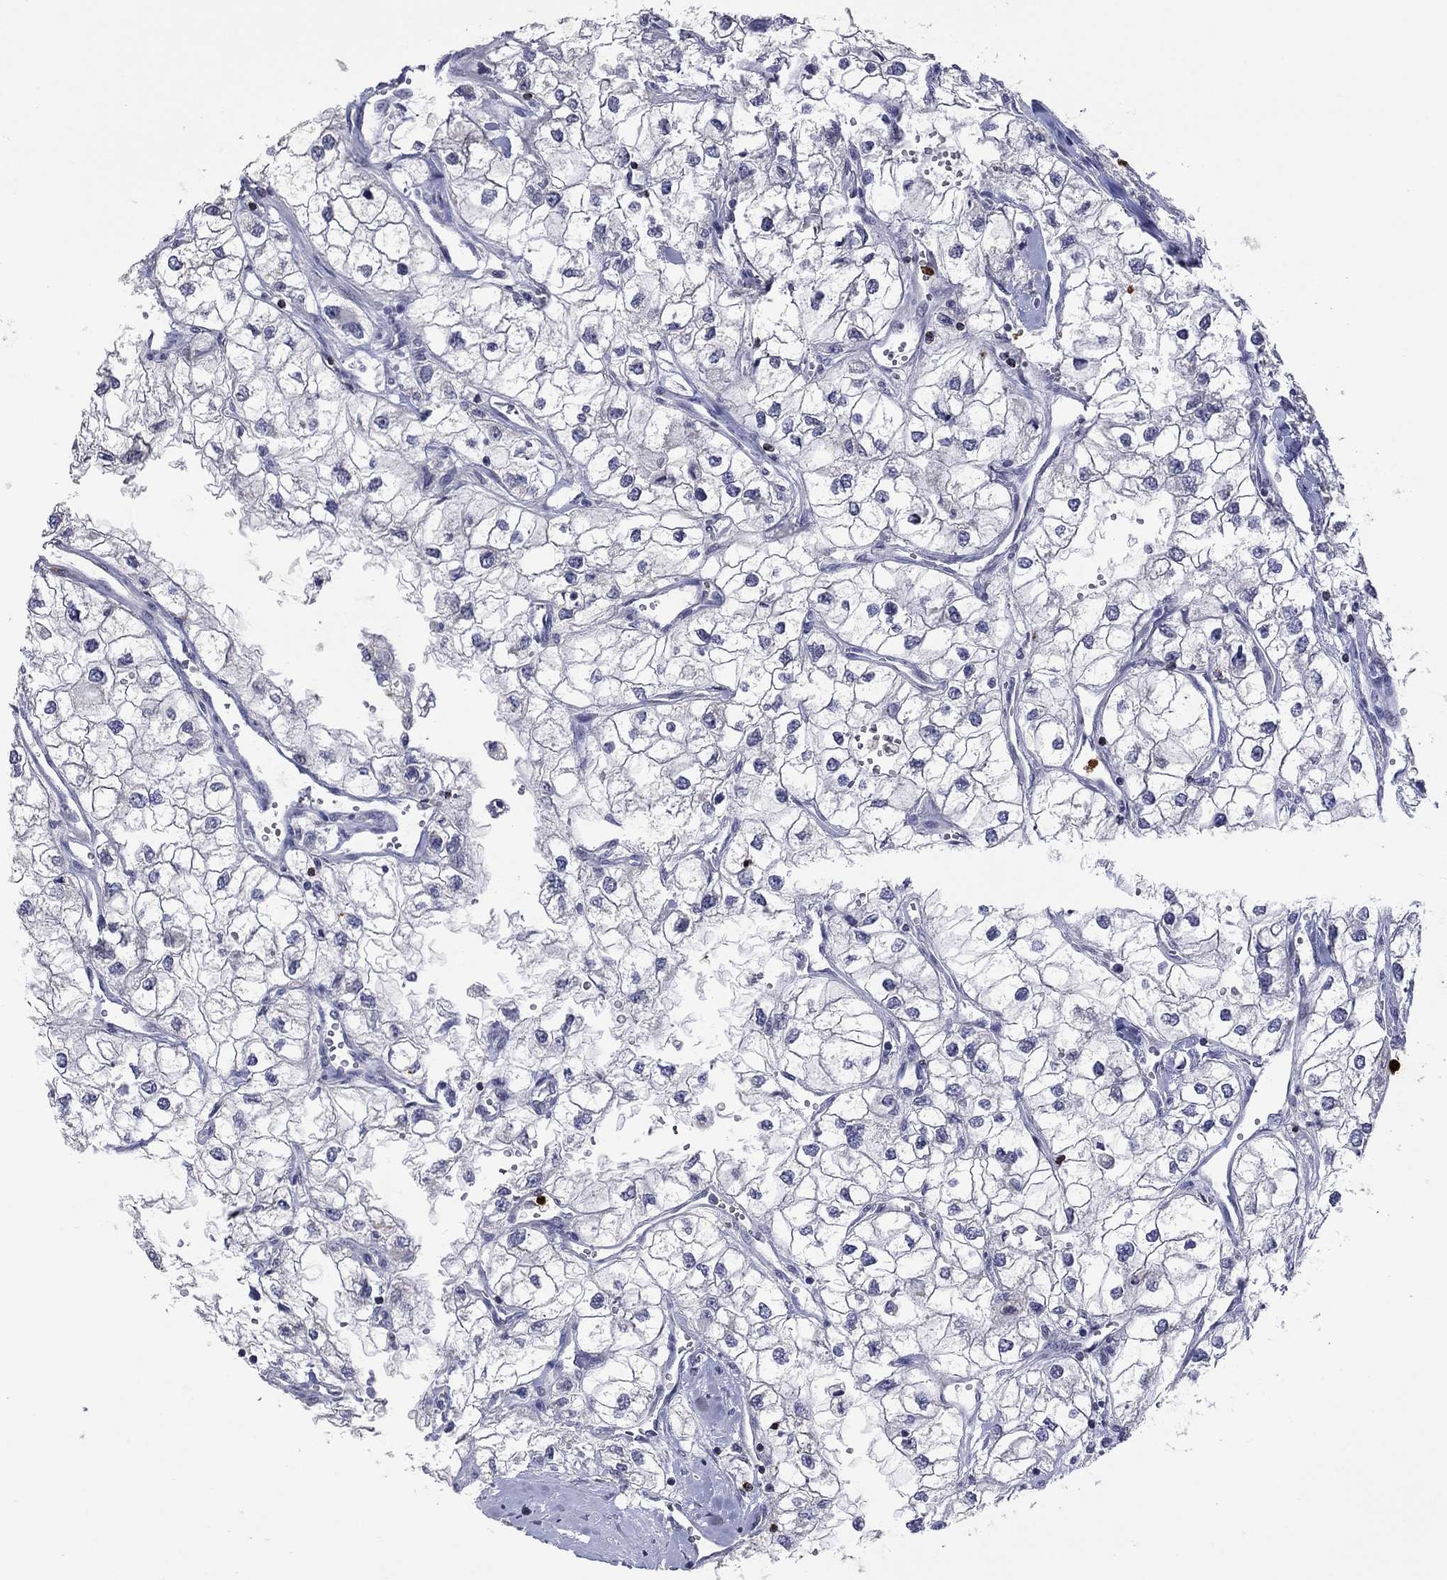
{"staining": {"intensity": "negative", "quantity": "none", "location": "none"}, "tissue": "renal cancer", "cell_type": "Tumor cells", "image_type": "cancer", "snomed": [{"axis": "morphology", "description": "Adenocarcinoma, NOS"}, {"axis": "topography", "description": "Kidney"}], "caption": "Immunohistochemistry (IHC) of human adenocarcinoma (renal) reveals no positivity in tumor cells.", "gene": "CCL5", "patient": {"sex": "male", "age": 59}}